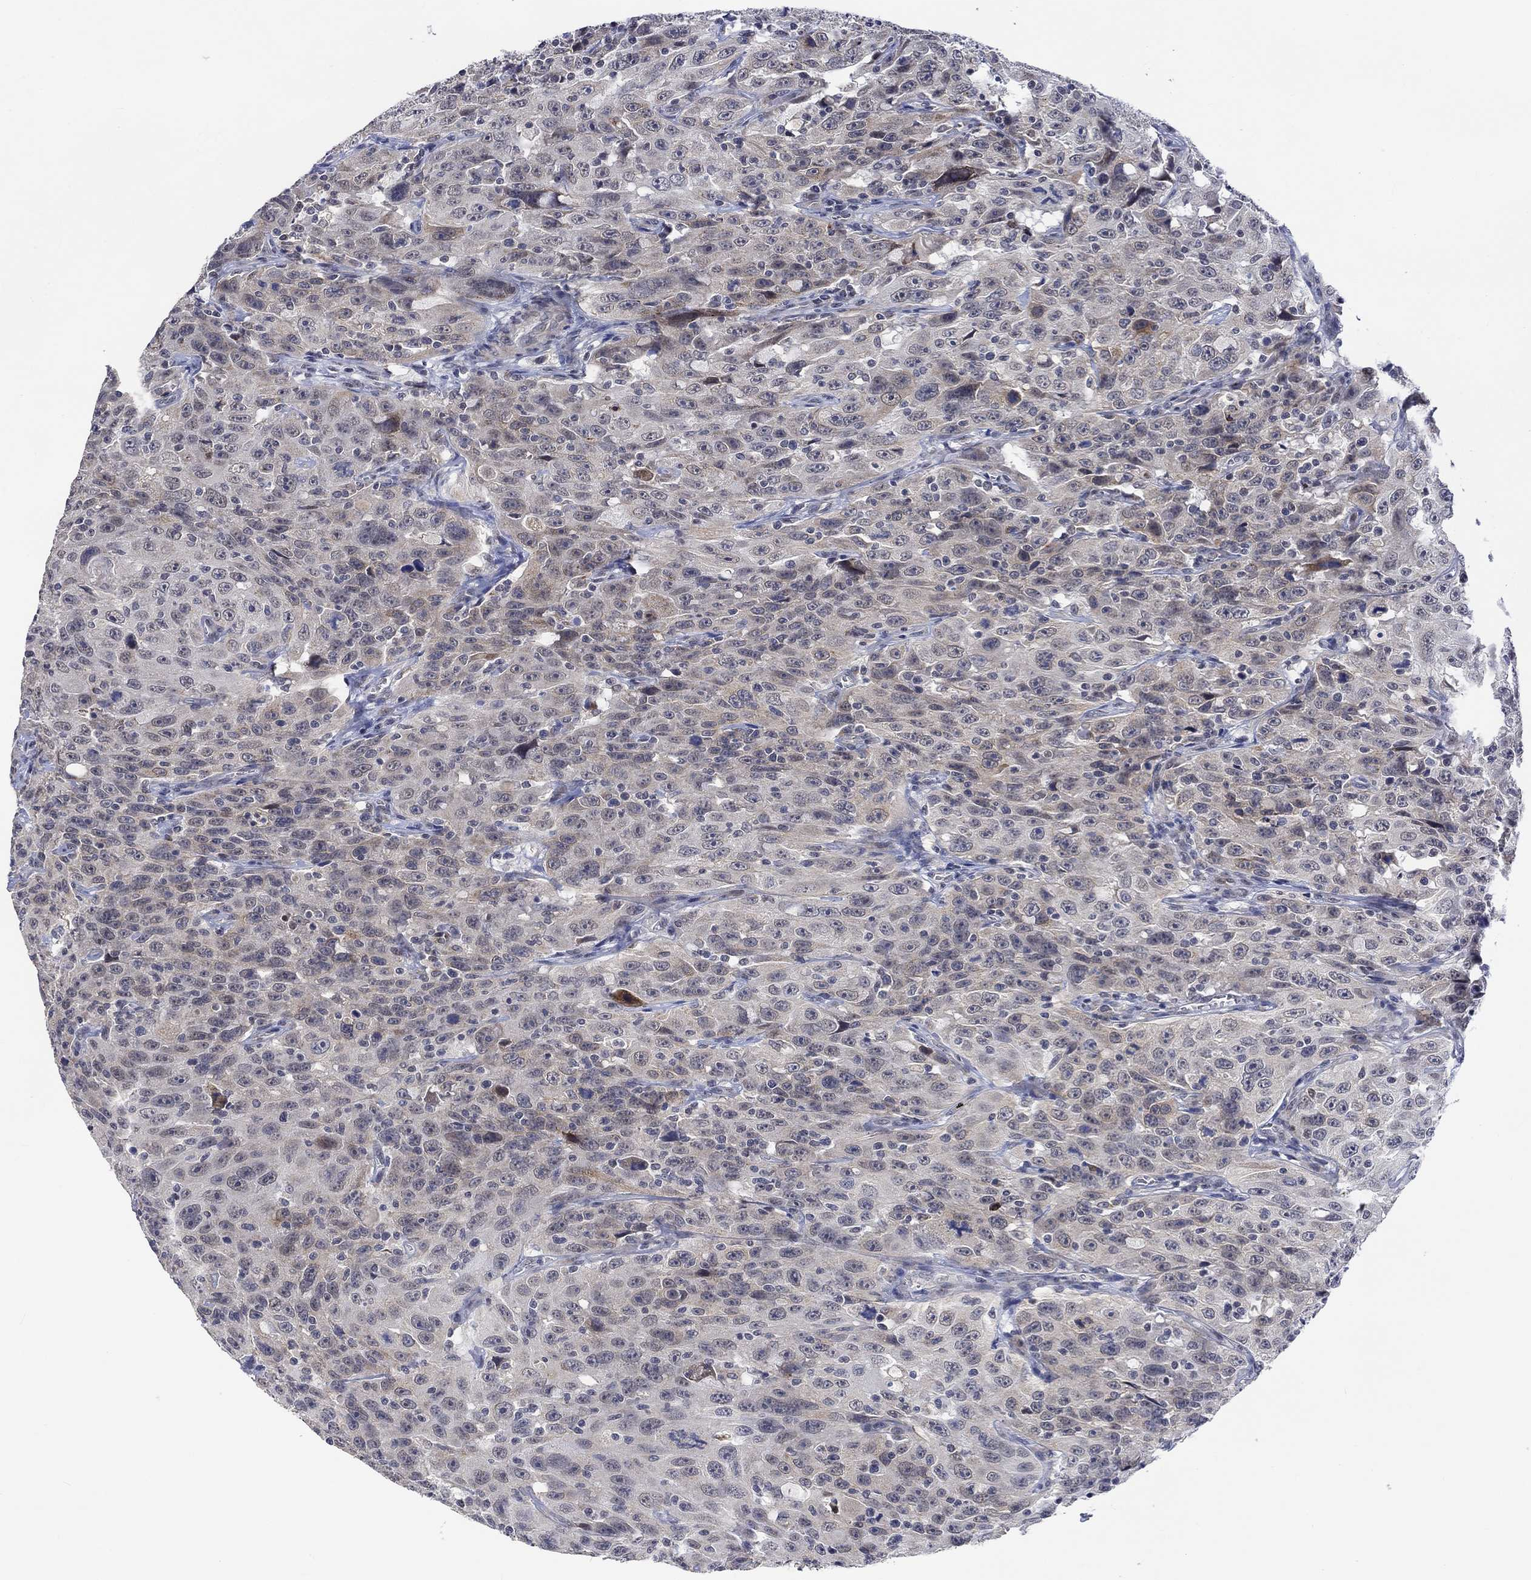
{"staining": {"intensity": "weak", "quantity": "<25%", "location": "cytoplasmic/membranous"}, "tissue": "urothelial cancer", "cell_type": "Tumor cells", "image_type": "cancer", "snomed": [{"axis": "morphology", "description": "Urothelial carcinoma, NOS"}, {"axis": "morphology", "description": "Urothelial carcinoma, High grade"}, {"axis": "topography", "description": "Urinary bladder"}], "caption": "High-grade urothelial carcinoma stained for a protein using immunohistochemistry exhibits no expression tumor cells.", "gene": "SLC48A1", "patient": {"sex": "female", "age": 73}}